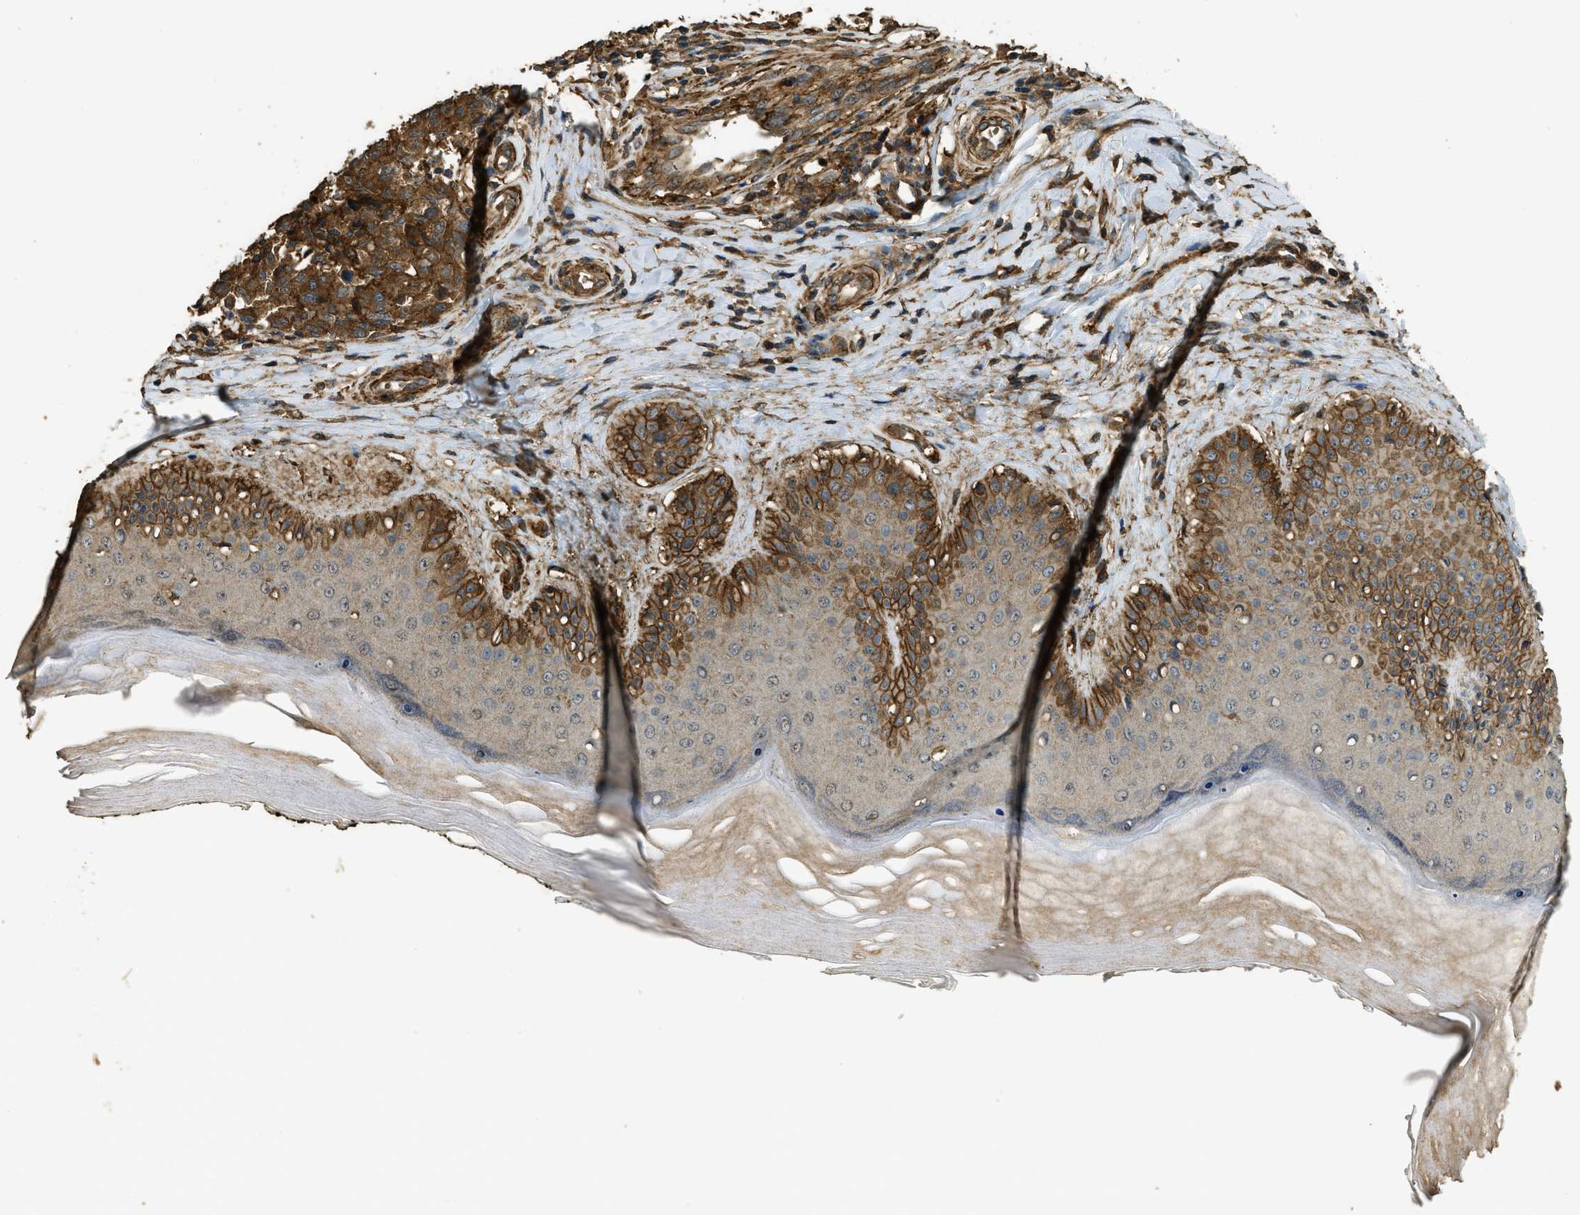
{"staining": {"intensity": "moderate", "quantity": ">75%", "location": "cytoplasmic/membranous"}, "tissue": "melanoma", "cell_type": "Tumor cells", "image_type": "cancer", "snomed": [{"axis": "morphology", "description": "Malignant melanoma, NOS"}, {"axis": "topography", "description": "Skin"}], "caption": "Tumor cells display medium levels of moderate cytoplasmic/membranous staining in approximately >75% of cells in melanoma. The staining was performed using DAB, with brown indicating positive protein expression. Nuclei are stained blue with hematoxylin.", "gene": "CD276", "patient": {"sex": "female", "age": 64}}